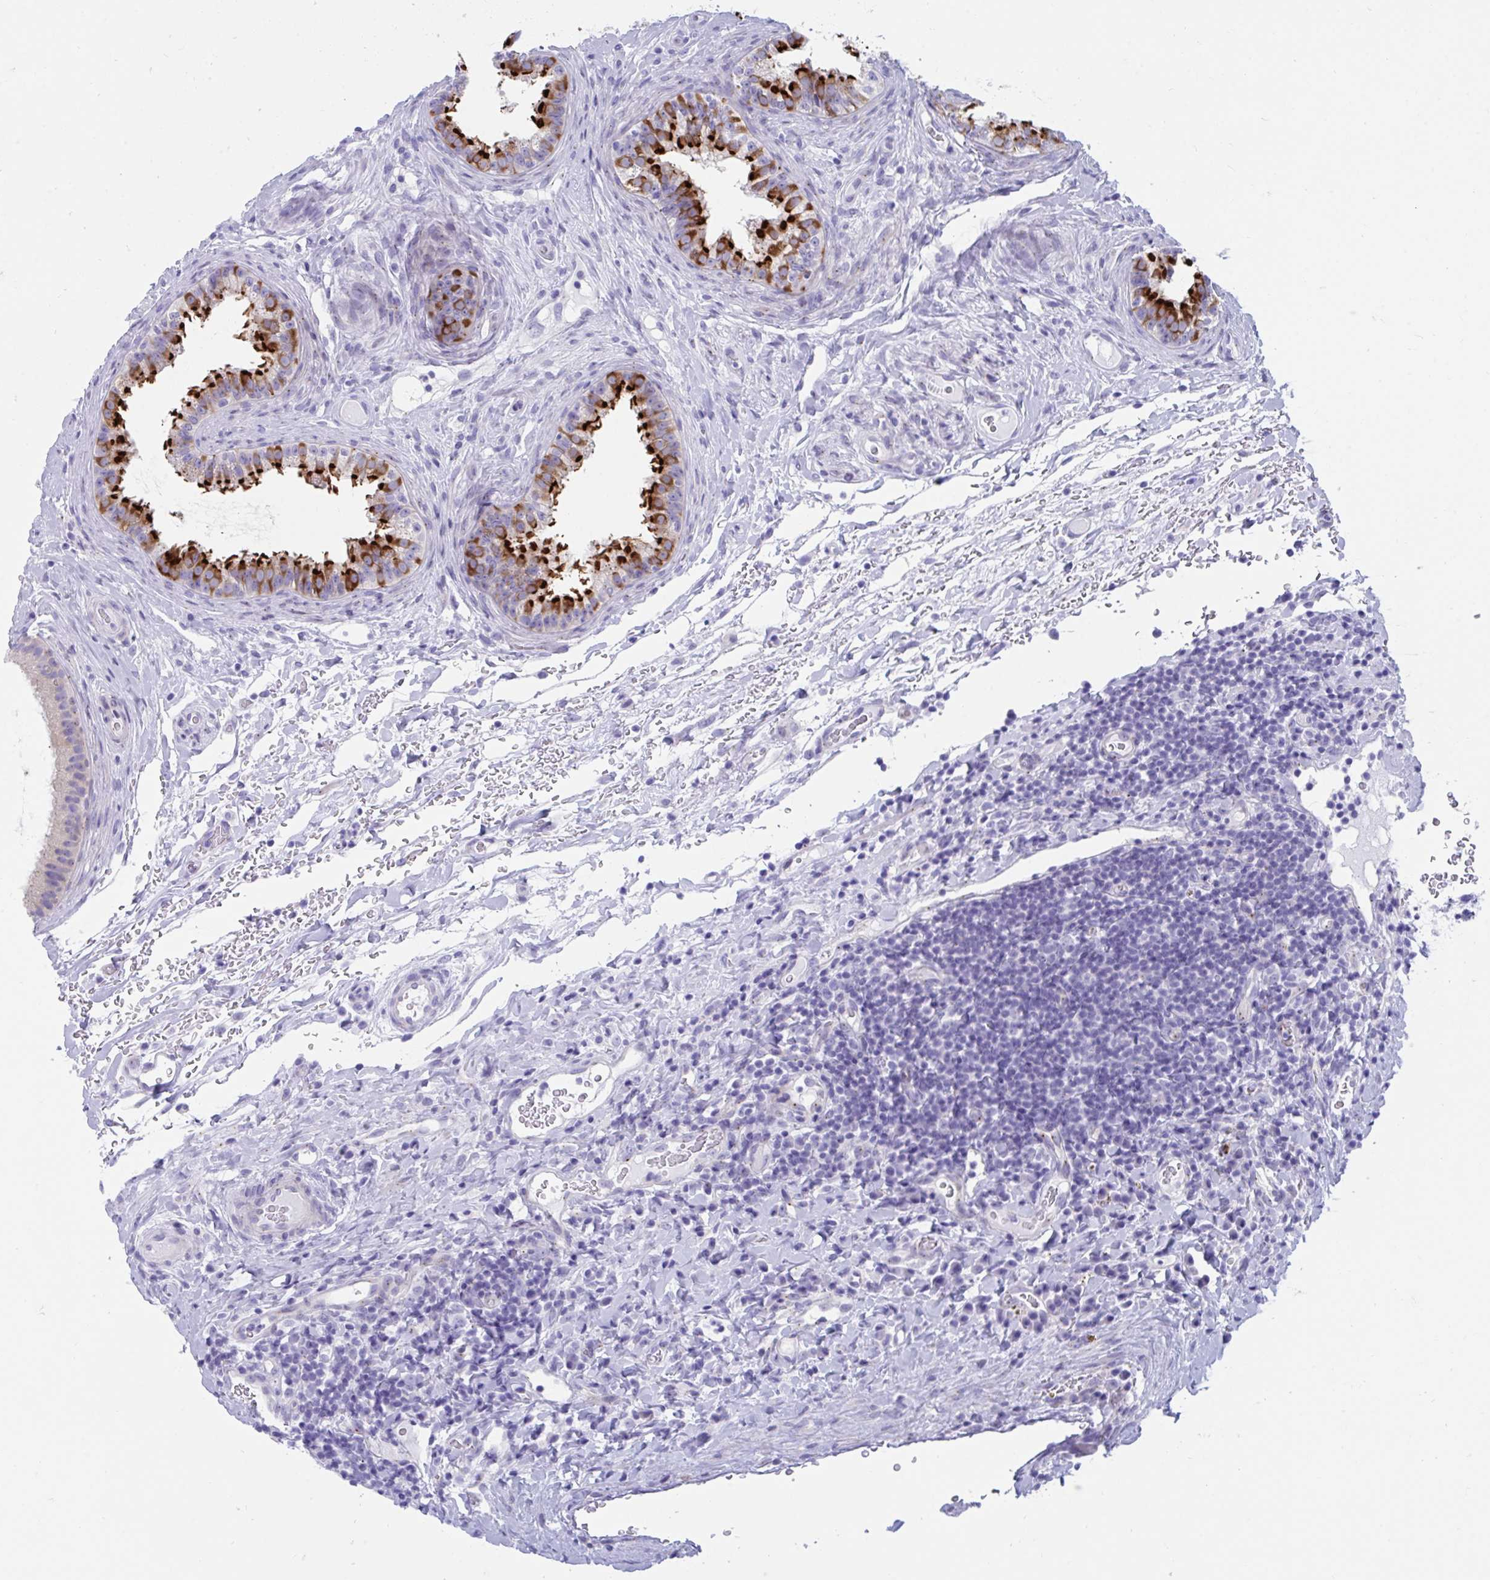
{"staining": {"intensity": "strong", "quantity": "<25%", "location": "cytoplasmic/membranous"}, "tissue": "epididymis", "cell_type": "Glandular cells", "image_type": "normal", "snomed": [{"axis": "morphology", "description": "Normal tissue, NOS"}, {"axis": "topography", "description": "Epididymis"}], "caption": "Approximately <25% of glandular cells in unremarkable epididymis display strong cytoplasmic/membranous protein positivity as visualized by brown immunohistochemical staining.", "gene": "TTC30A", "patient": {"sex": "male", "age": 23}}